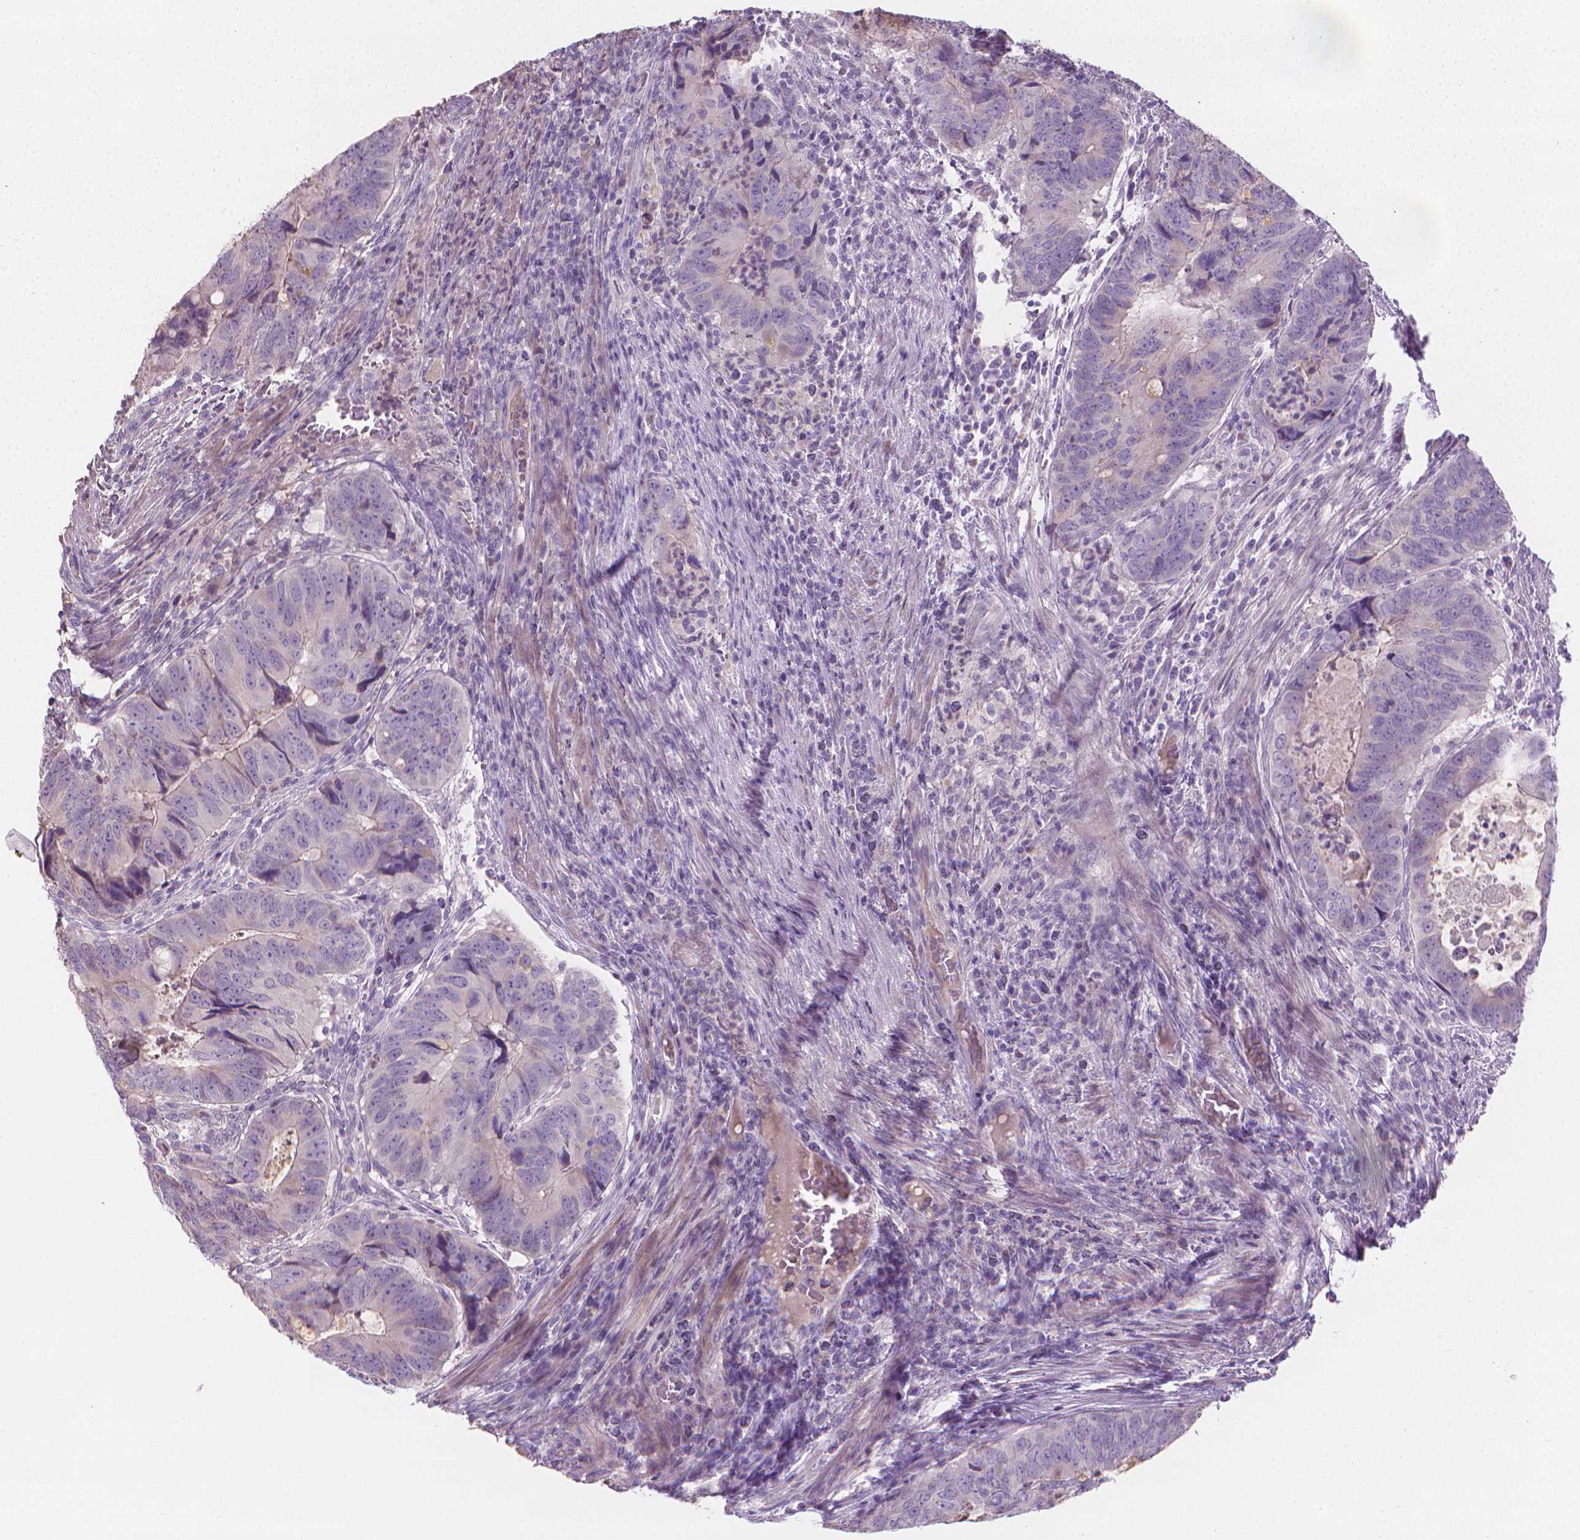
{"staining": {"intensity": "negative", "quantity": "none", "location": "none"}, "tissue": "colorectal cancer", "cell_type": "Tumor cells", "image_type": "cancer", "snomed": [{"axis": "morphology", "description": "Adenocarcinoma, NOS"}, {"axis": "topography", "description": "Colon"}], "caption": "This is a photomicrograph of immunohistochemistry (IHC) staining of colorectal cancer (adenocarcinoma), which shows no positivity in tumor cells.", "gene": "CABCOCO1", "patient": {"sex": "male", "age": 79}}